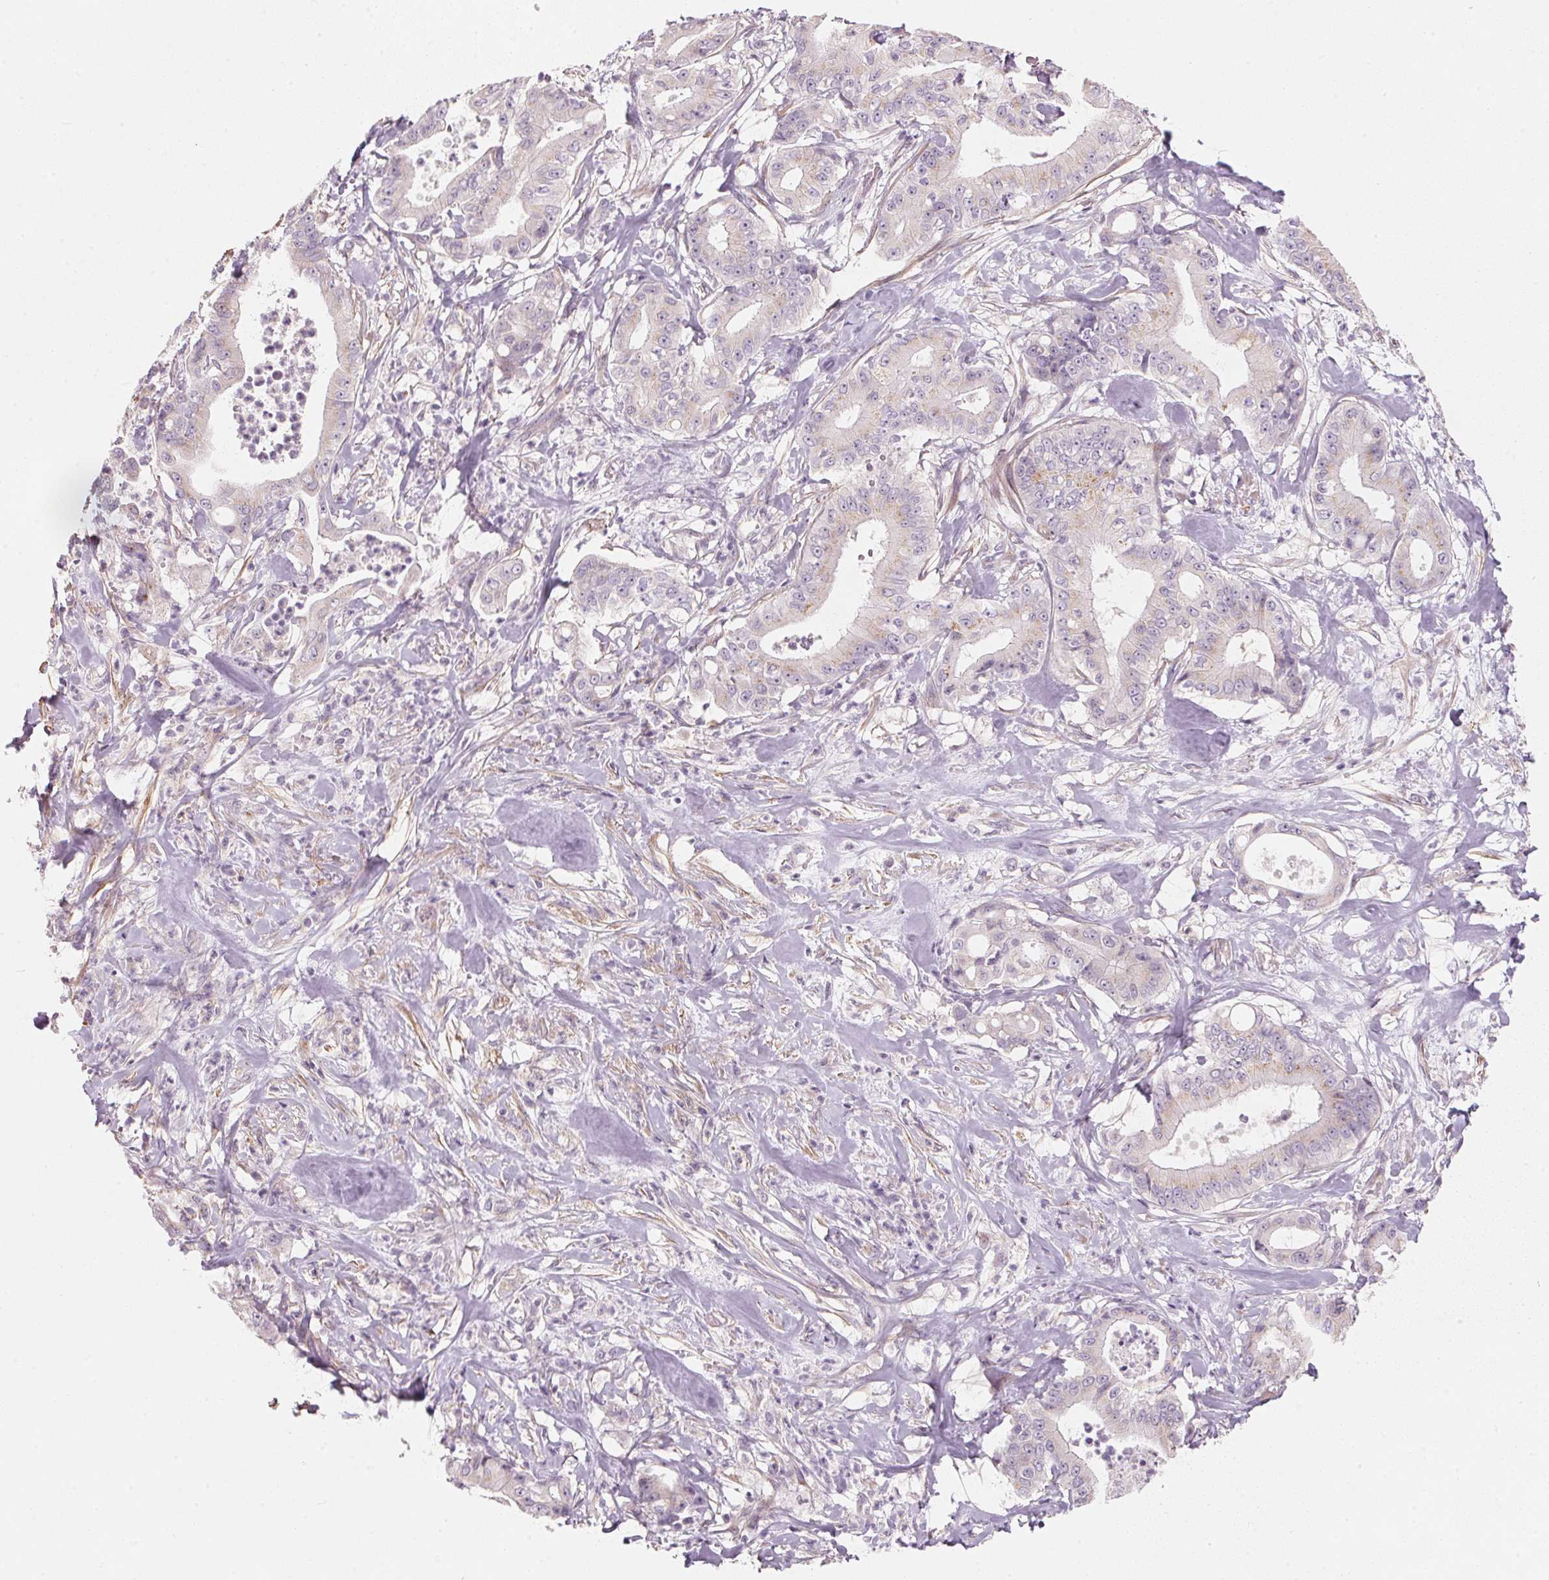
{"staining": {"intensity": "negative", "quantity": "none", "location": "none"}, "tissue": "pancreatic cancer", "cell_type": "Tumor cells", "image_type": "cancer", "snomed": [{"axis": "morphology", "description": "Adenocarcinoma, NOS"}, {"axis": "topography", "description": "Pancreas"}], "caption": "High power microscopy histopathology image of an IHC photomicrograph of pancreatic adenocarcinoma, revealing no significant expression in tumor cells.", "gene": "DRAM2", "patient": {"sex": "male", "age": 71}}